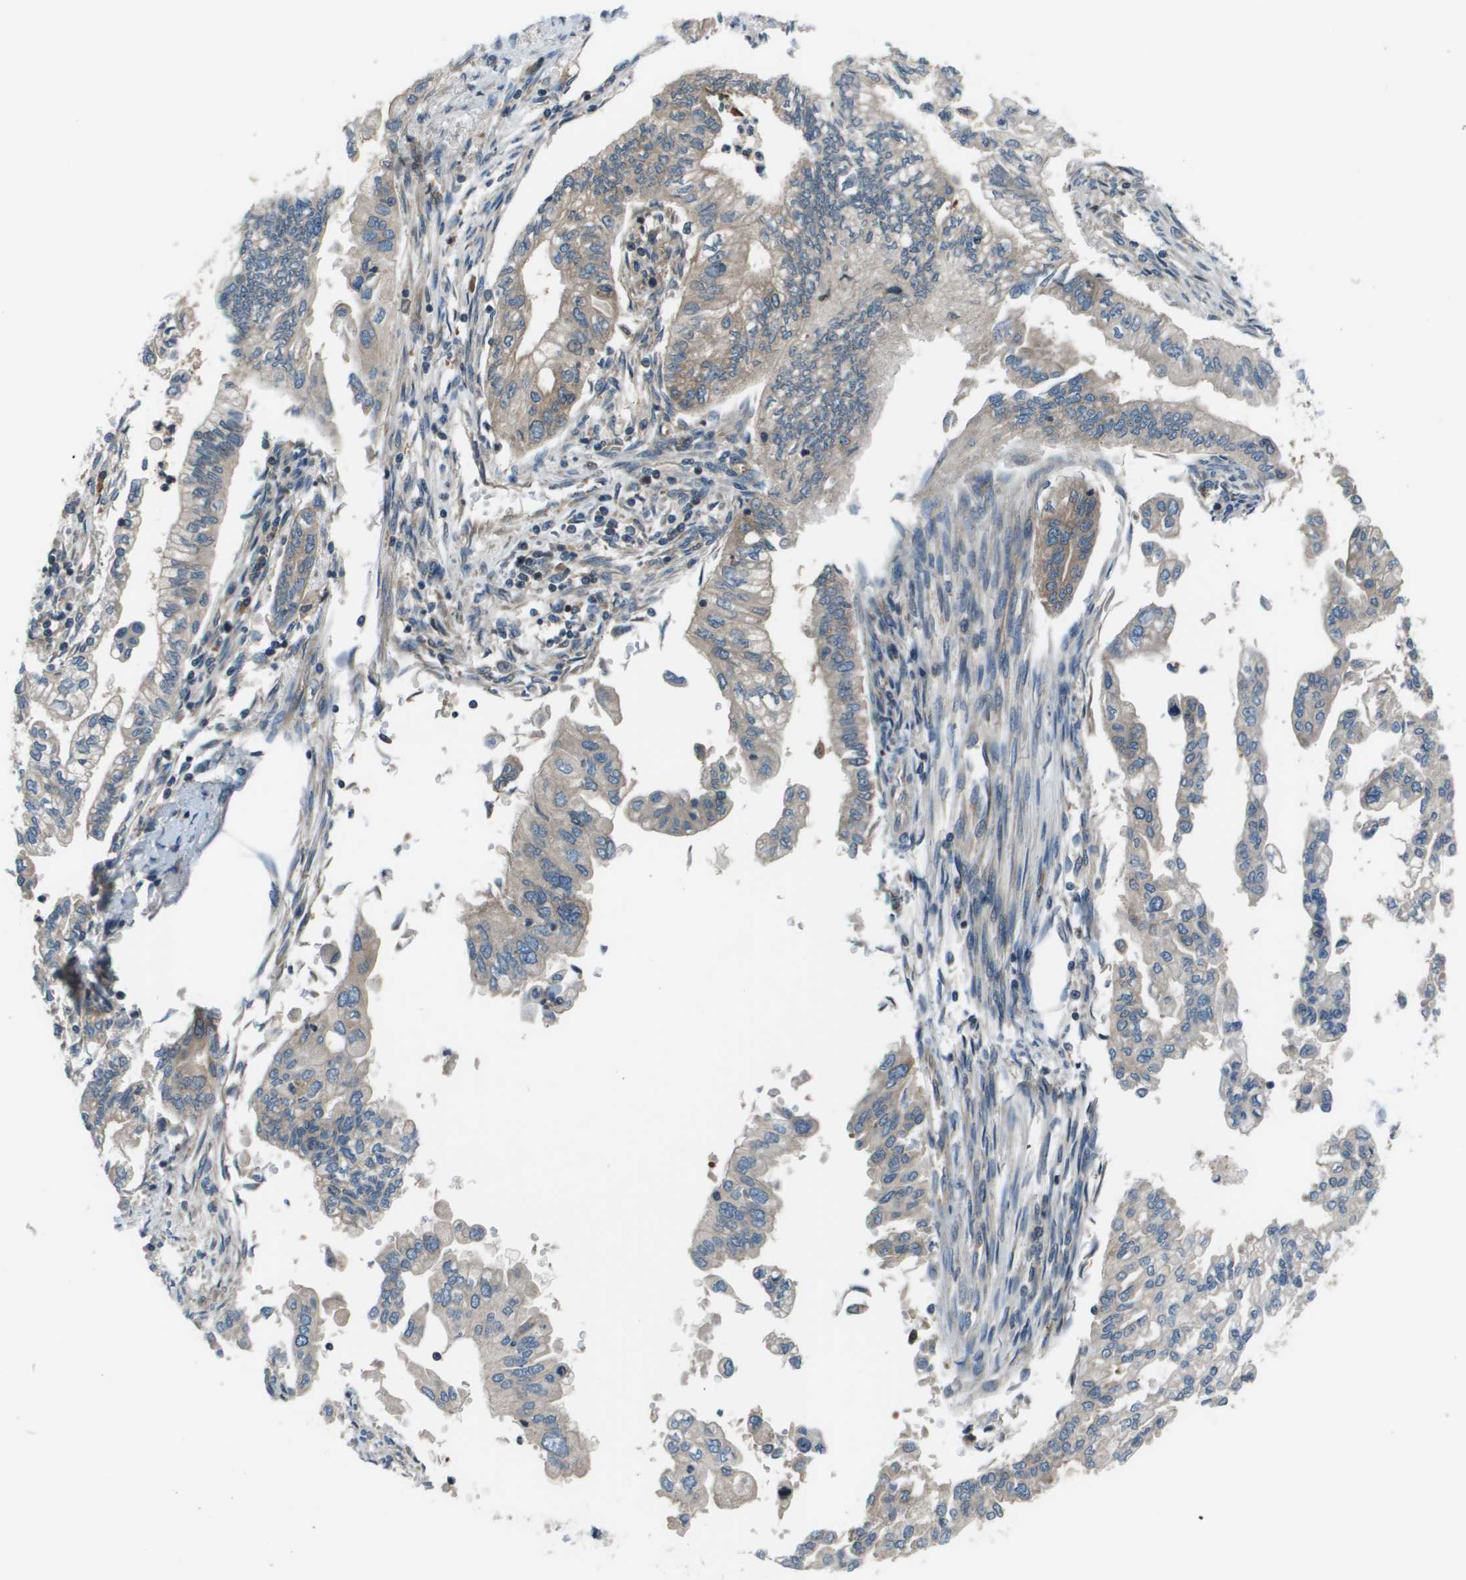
{"staining": {"intensity": "weak", "quantity": "<25%", "location": "cytoplasmic/membranous"}, "tissue": "pancreatic cancer", "cell_type": "Tumor cells", "image_type": "cancer", "snomed": [{"axis": "morphology", "description": "Normal tissue, NOS"}, {"axis": "topography", "description": "Pancreas"}], "caption": "IHC photomicrograph of neoplastic tissue: pancreatic cancer stained with DAB (3,3'-diaminobenzidine) reveals no significant protein expression in tumor cells. (Brightfield microscopy of DAB immunohistochemistry (IHC) at high magnification).", "gene": "EIF3B", "patient": {"sex": "male", "age": 42}}